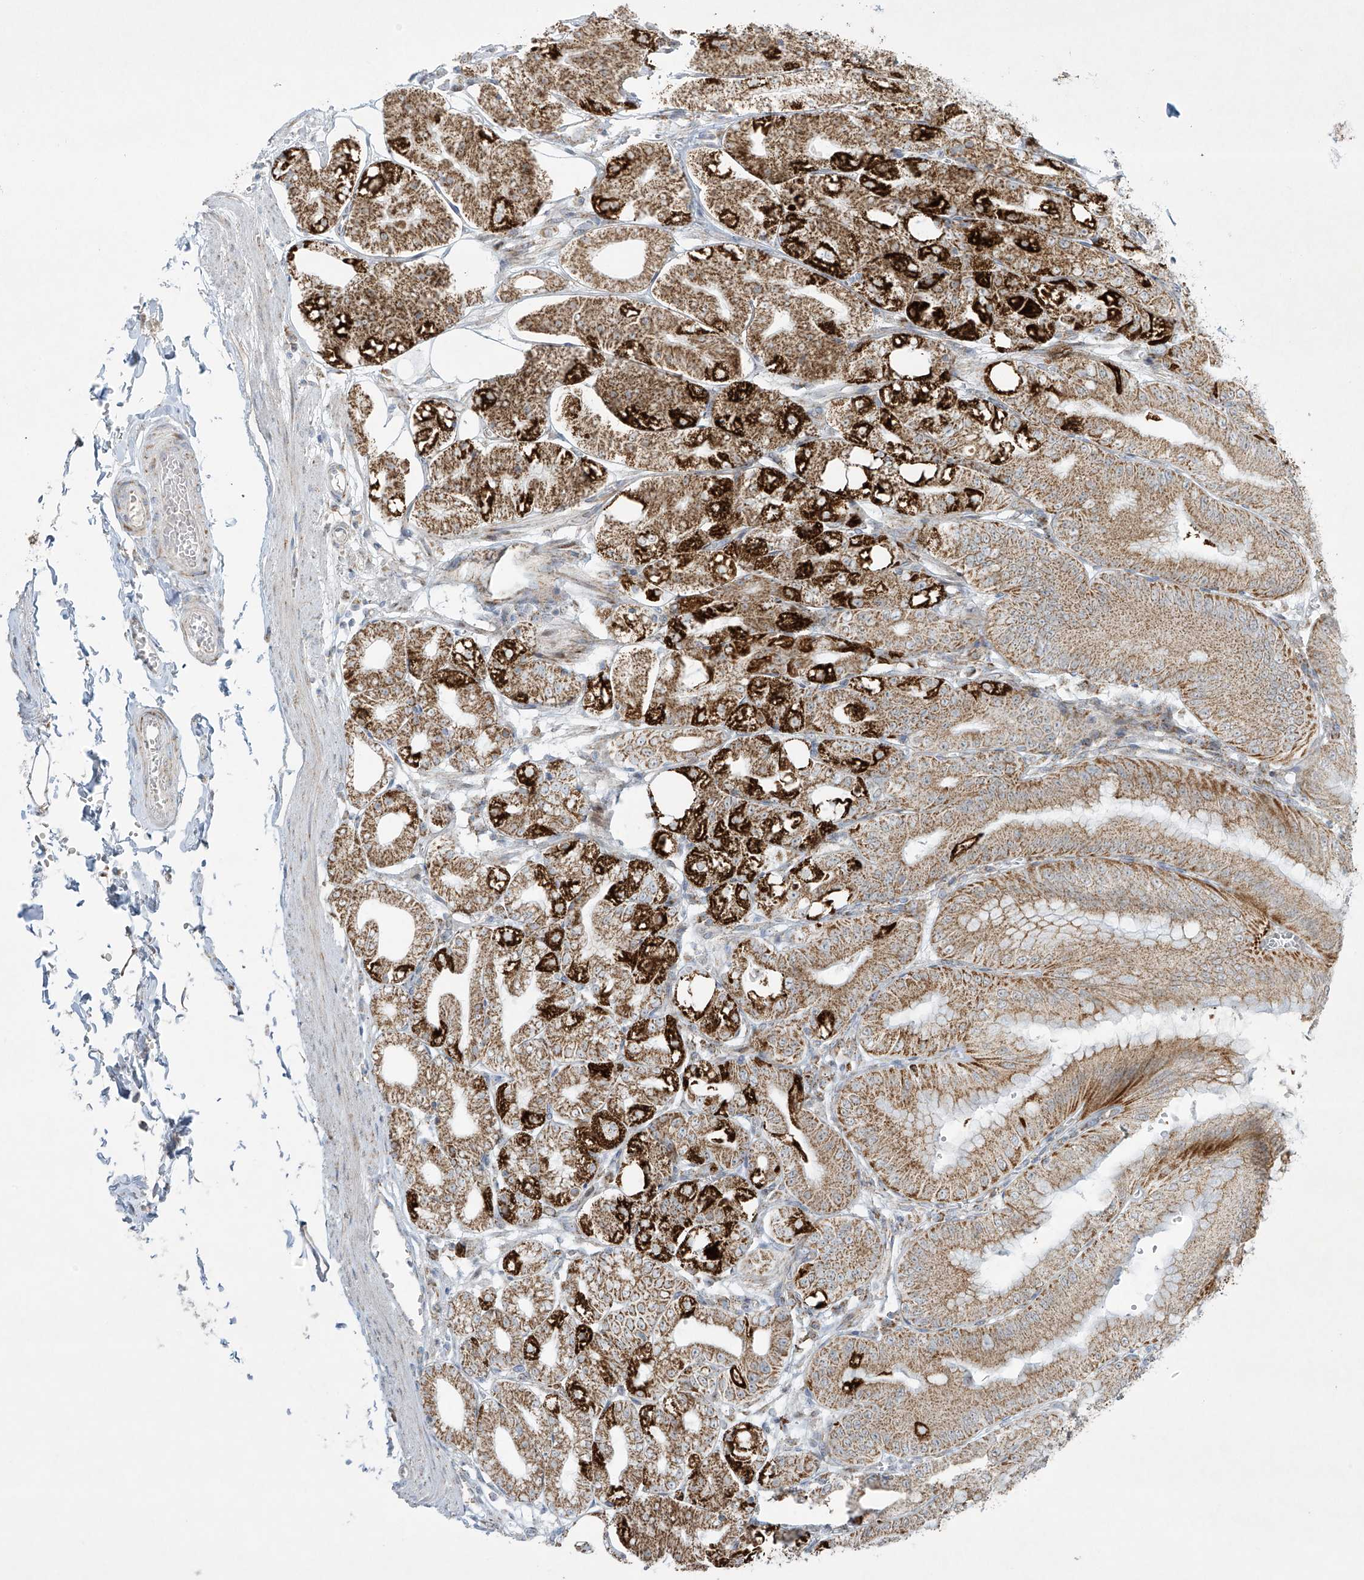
{"staining": {"intensity": "strong", "quantity": ">75%", "location": "cytoplasmic/membranous"}, "tissue": "stomach", "cell_type": "Glandular cells", "image_type": "normal", "snomed": [{"axis": "morphology", "description": "Normal tissue, NOS"}, {"axis": "topography", "description": "Stomach, lower"}], "caption": "DAB immunohistochemical staining of normal human stomach displays strong cytoplasmic/membranous protein expression in about >75% of glandular cells.", "gene": "SMDT1", "patient": {"sex": "male", "age": 71}}